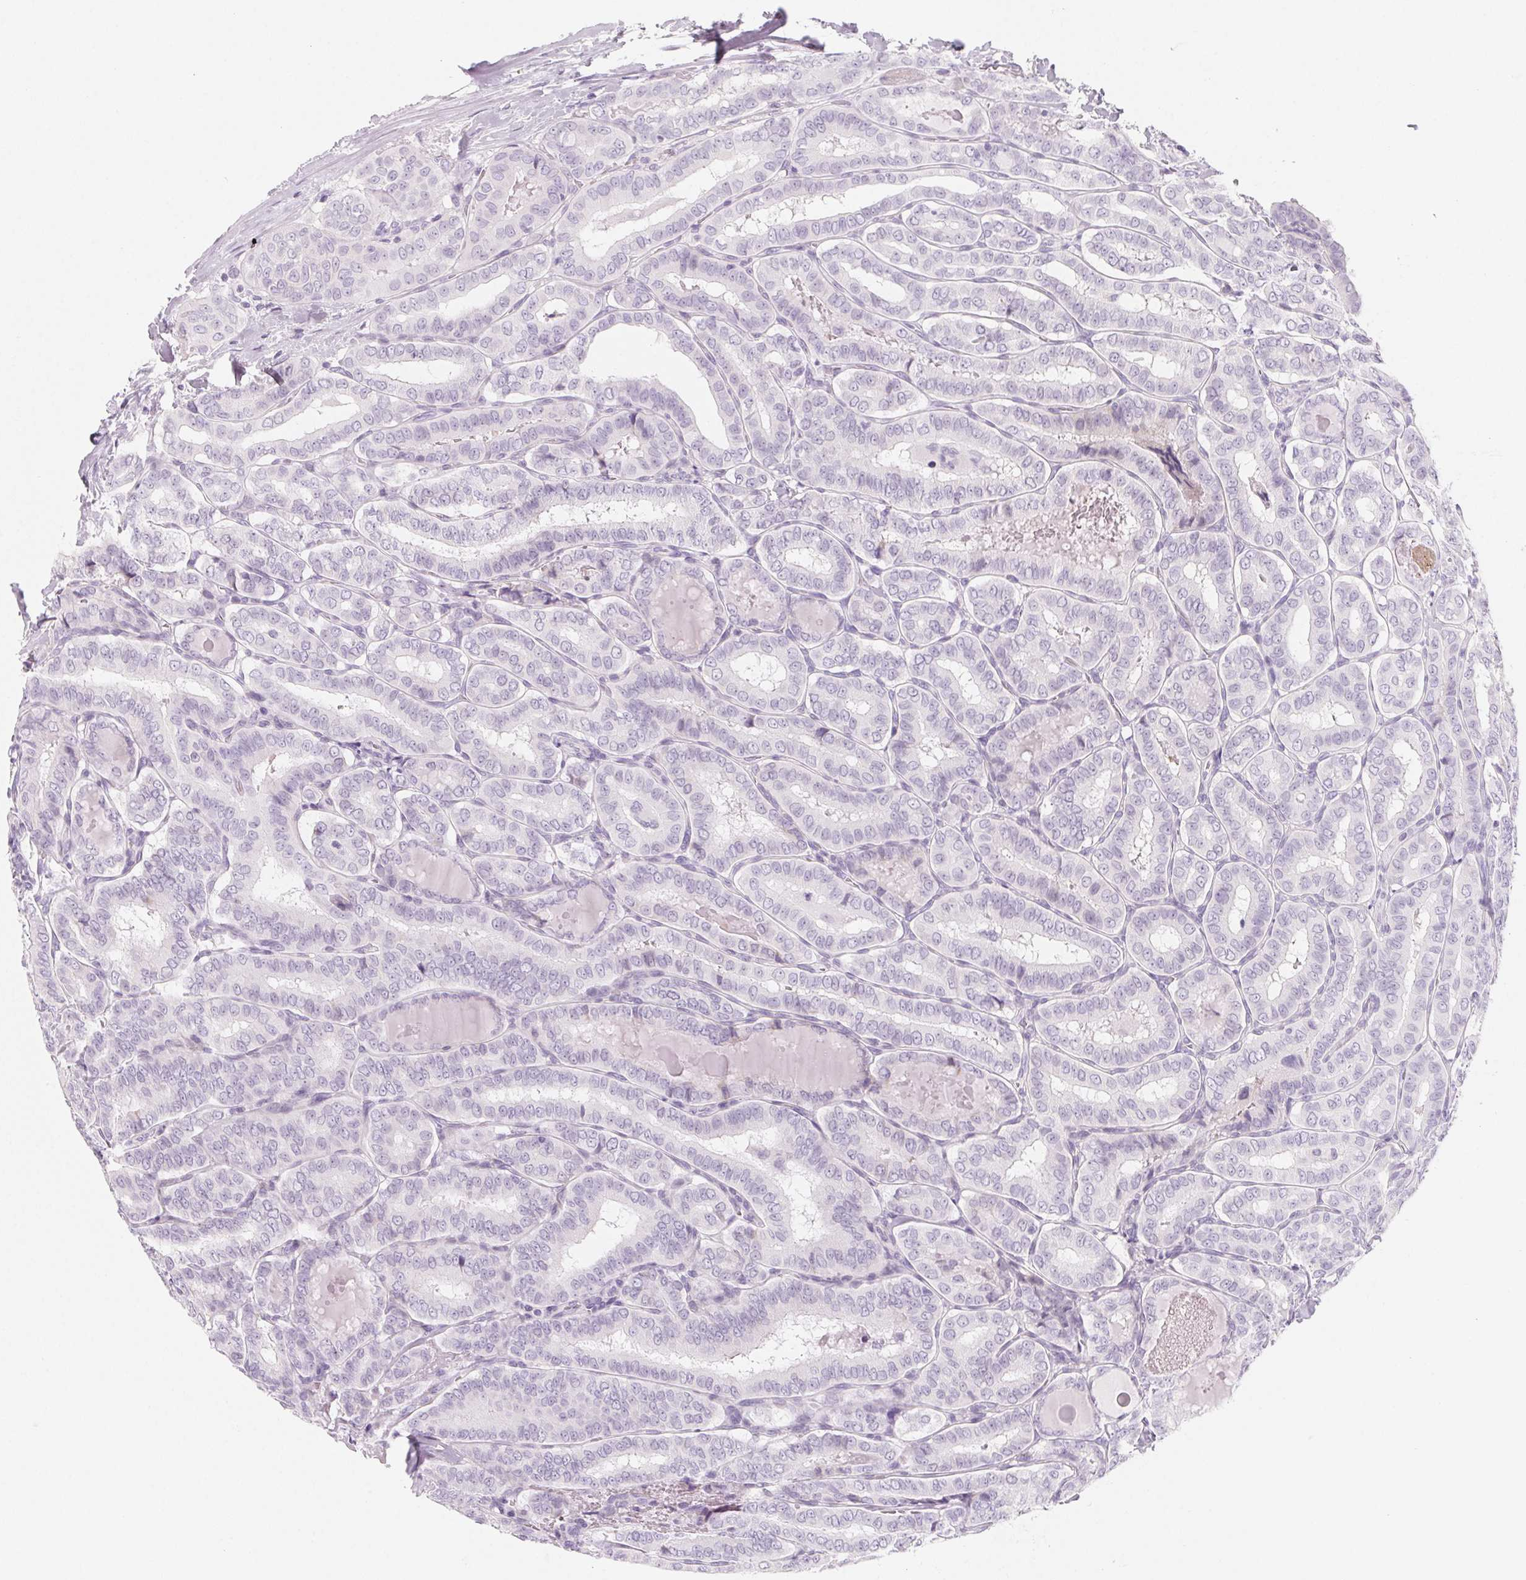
{"staining": {"intensity": "negative", "quantity": "none", "location": "none"}, "tissue": "thyroid cancer", "cell_type": "Tumor cells", "image_type": "cancer", "snomed": [{"axis": "morphology", "description": "Papillary adenocarcinoma, NOS"}, {"axis": "morphology", "description": "Papillary adenoma metastatic"}, {"axis": "topography", "description": "Thyroid gland"}], "caption": "DAB (3,3'-diaminobenzidine) immunohistochemical staining of thyroid cancer displays no significant expression in tumor cells. (Brightfield microscopy of DAB IHC at high magnification).", "gene": "SH3GL2", "patient": {"sex": "female", "age": 50}}